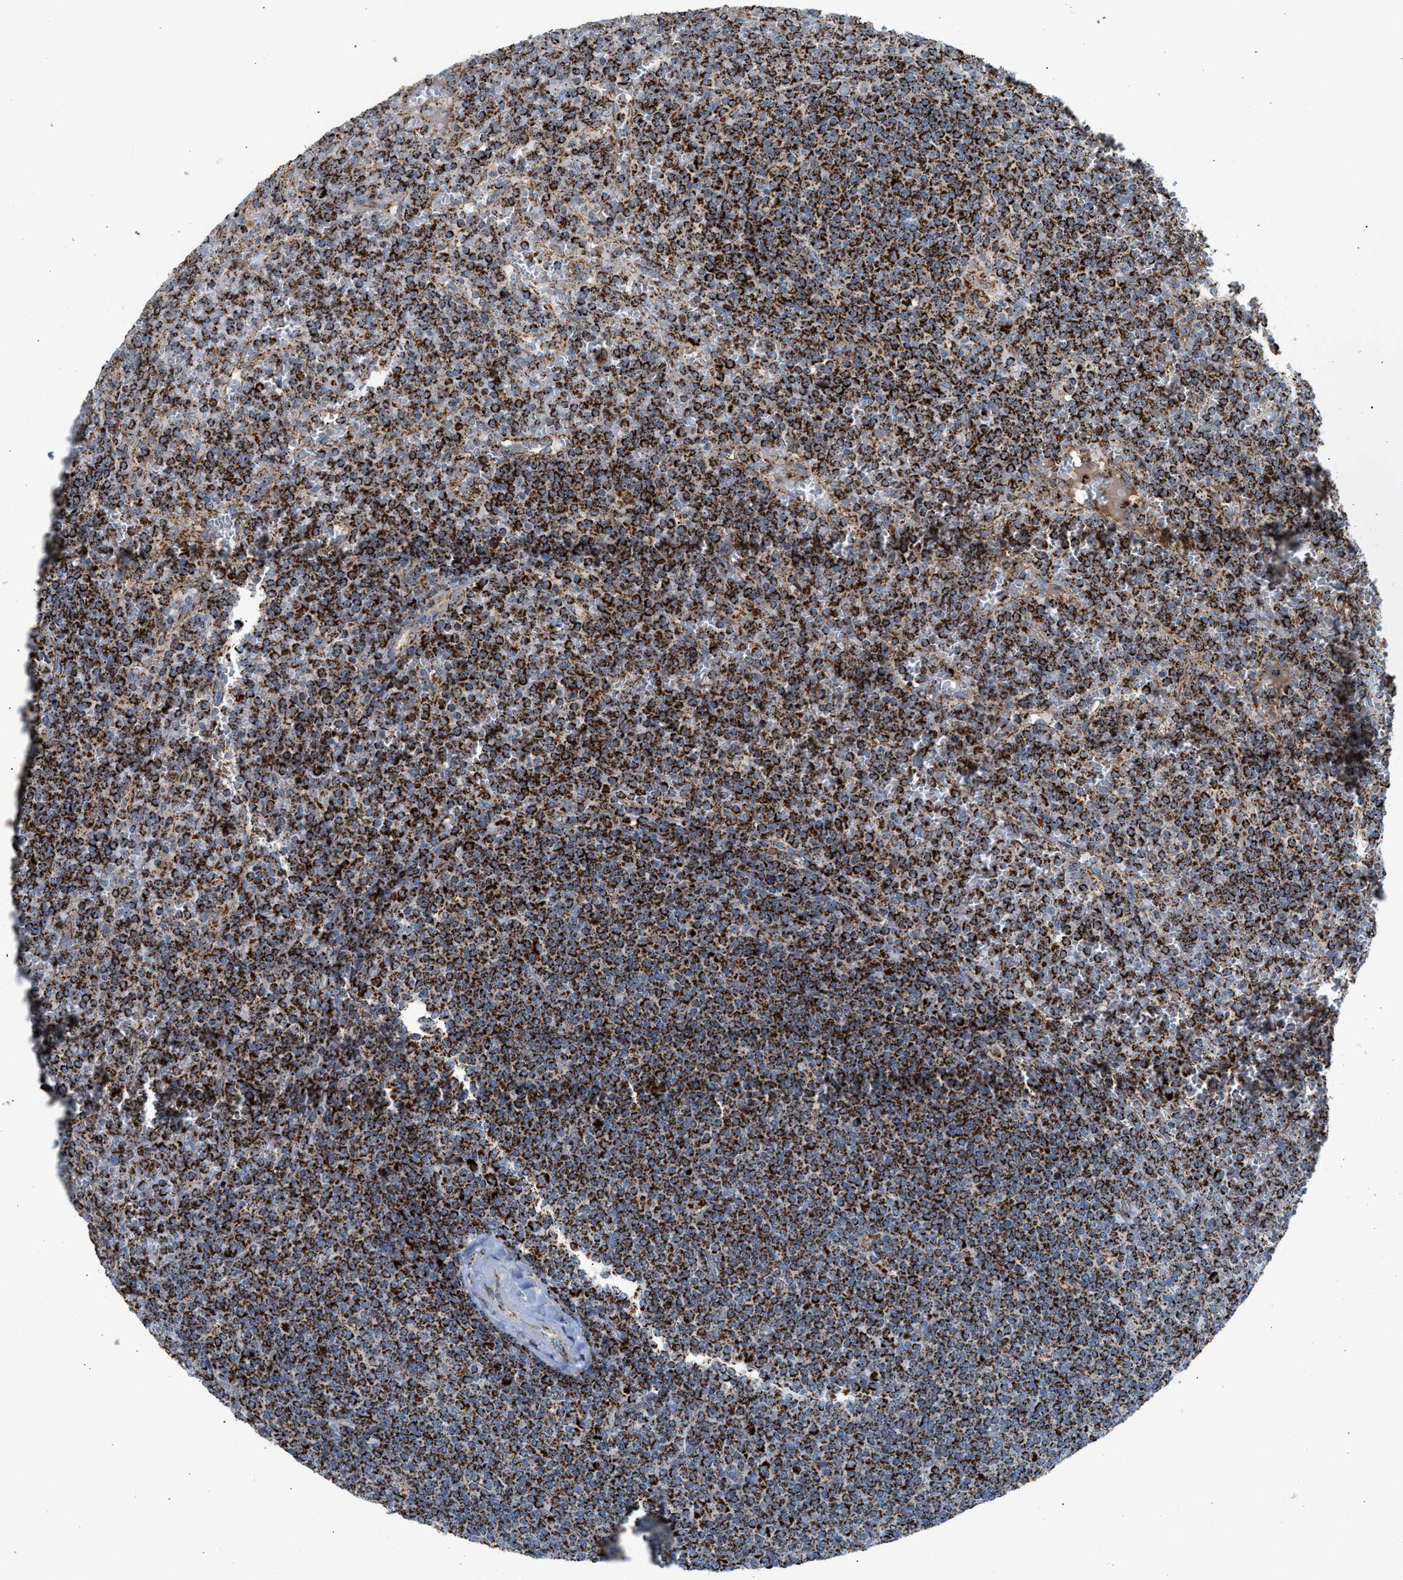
{"staining": {"intensity": "strong", "quantity": ">75%", "location": "cytoplasmic/membranous"}, "tissue": "lymphoma", "cell_type": "Tumor cells", "image_type": "cancer", "snomed": [{"axis": "morphology", "description": "Malignant lymphoma, non-Hodgkin's type, Low grade"}, {"axis": "topography", "description": "Spleen"}], "caption": "Lymphoma was stained to show a protein in brown. There is high levels of strong cytoplasmic/membranous positivity in approximately >75% of tumor cells.", "gene": "PMPCA", "patient": {"sex": "female", "age": 19}}